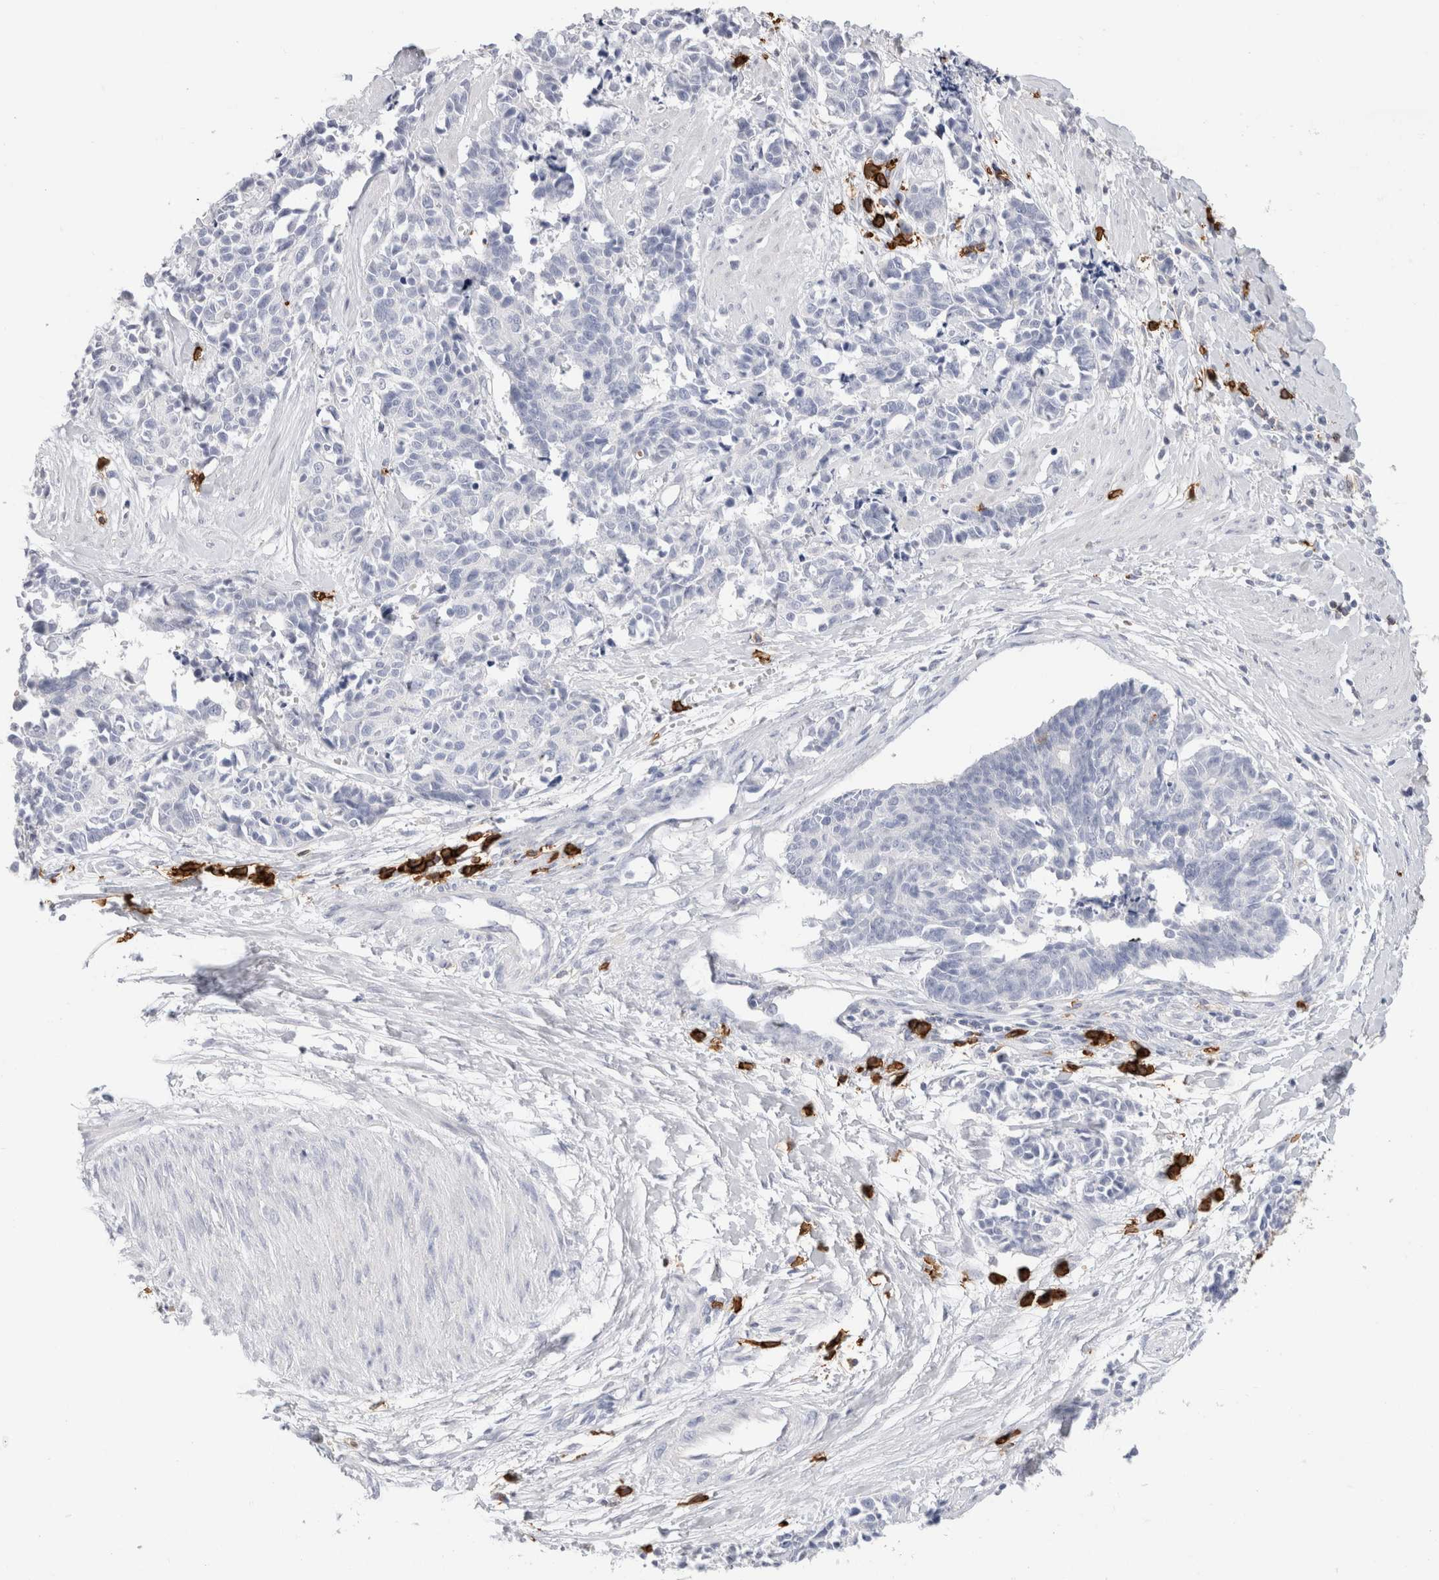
{"staining": {"intensity": "negative", "quantity": "none", "location": "none"}, "tissue": "cervical cancer", "cell_type": "Tumor cells", "image_type": "cancer", "snomed": [{"axis": "morphology", "description": "Squamous cell carcinoma, NOS"}, {"axis": "topography", "description": "Cervix"}], "caption": "DAB (3,3'-diaminobenzidine) immunohistochemical staining of squamous cell carcinoma (cervical) reveals no significant expression in tumor cells.", "gene": "CD38", "patient": {"sex": "female", "age": 35}}